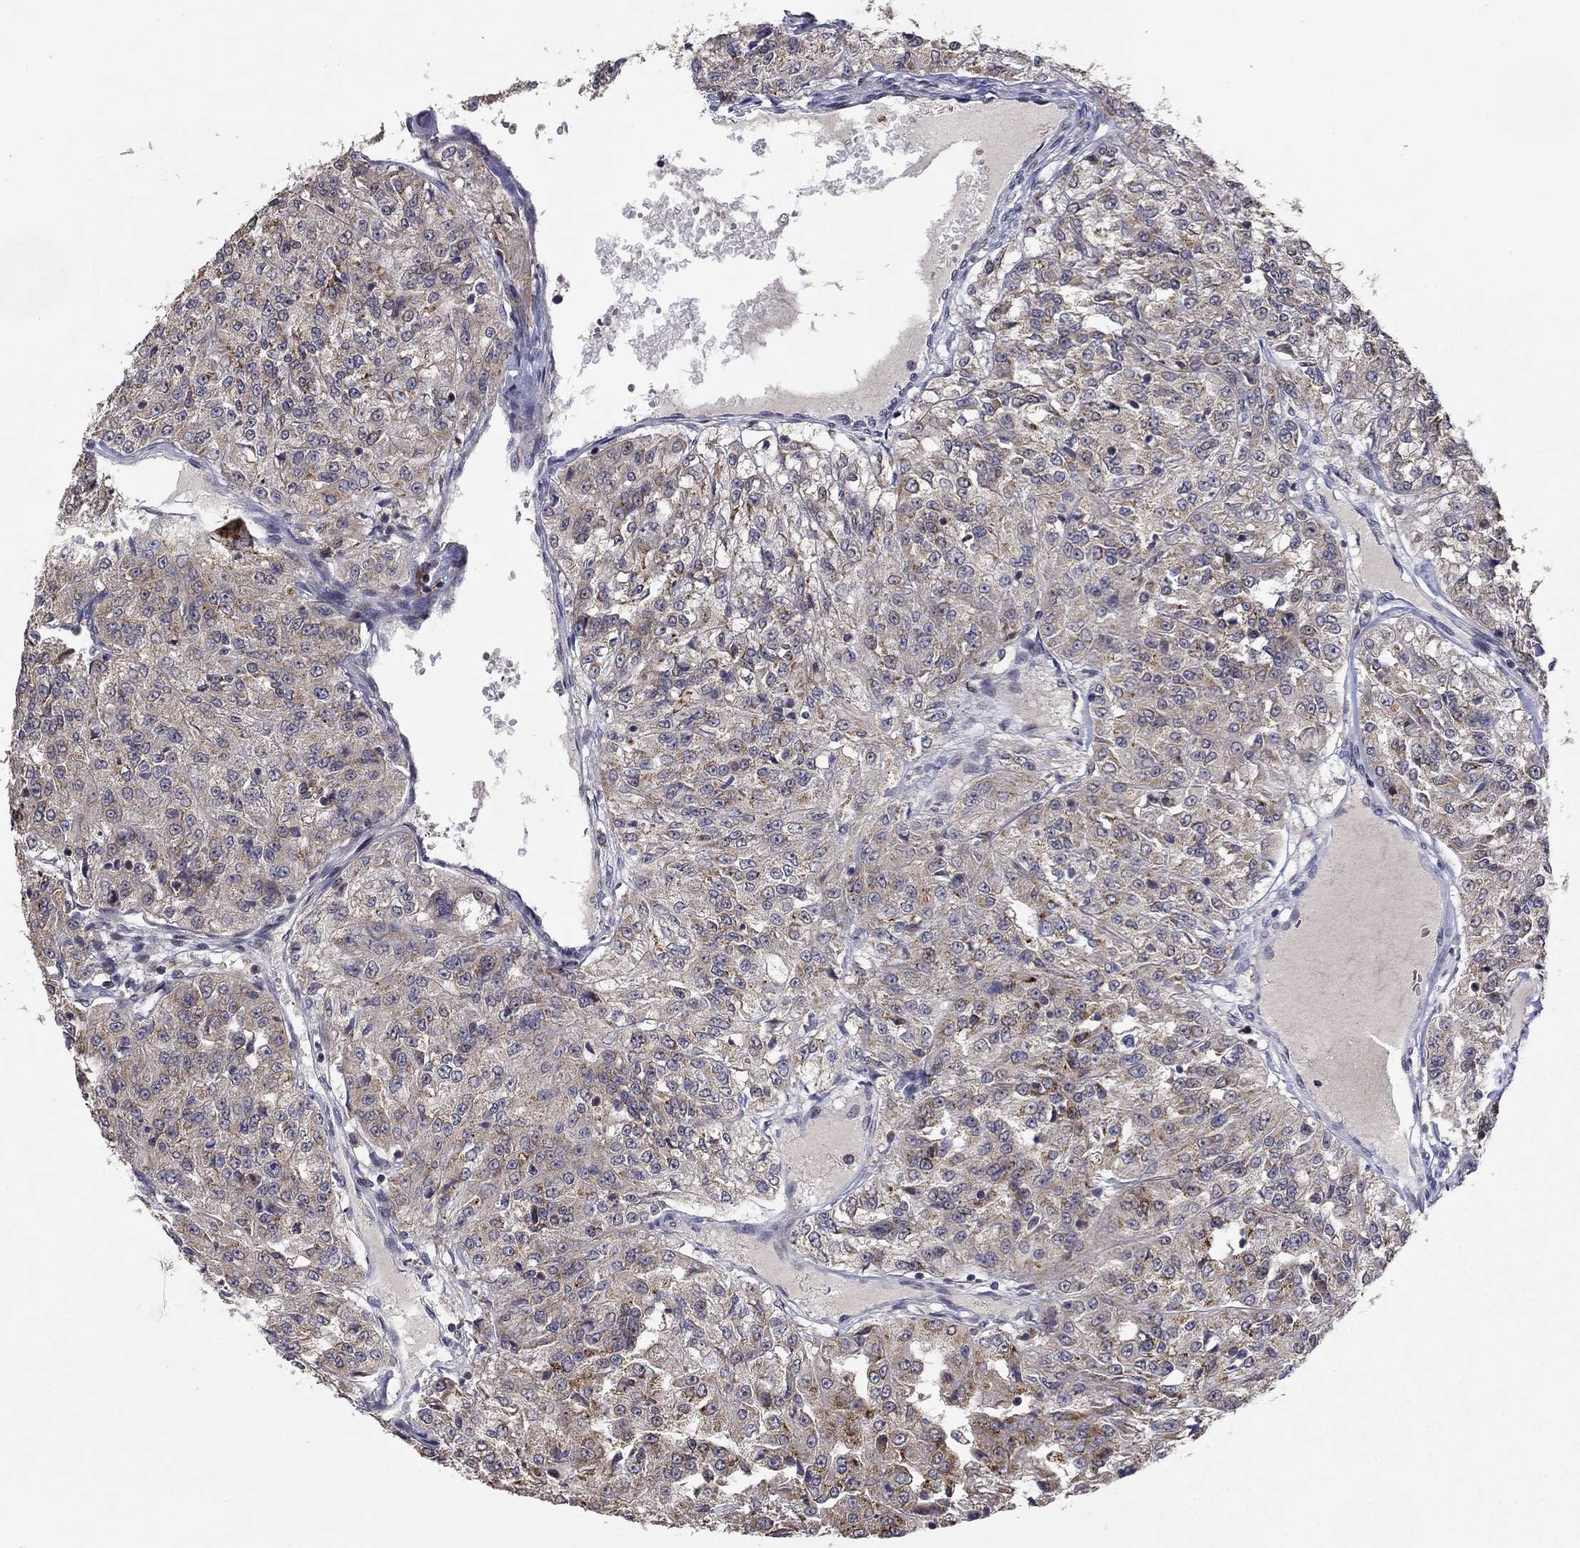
{"staining": {"intensity": "moderate", "quantity": "<25%", "location": "cytoplasmic/membranous"}, "tissue": "renal cancer", "cell_type": "Tumor cells", "image_type": "cancer", "snomed": [{"axis": "morphology", "description": "Adenocarcinoma, NOS"}, {"axis": "topography", "description": "Kidney"}], "caption": "Human renal adenocarcinoma stained for a protein (brown) exhibits moderate cytoplasmic/membranous positive expression in about <25% of tumor cells.", "gene": "LPCAT4", "patient": {"sex": "female", "age": 63}}